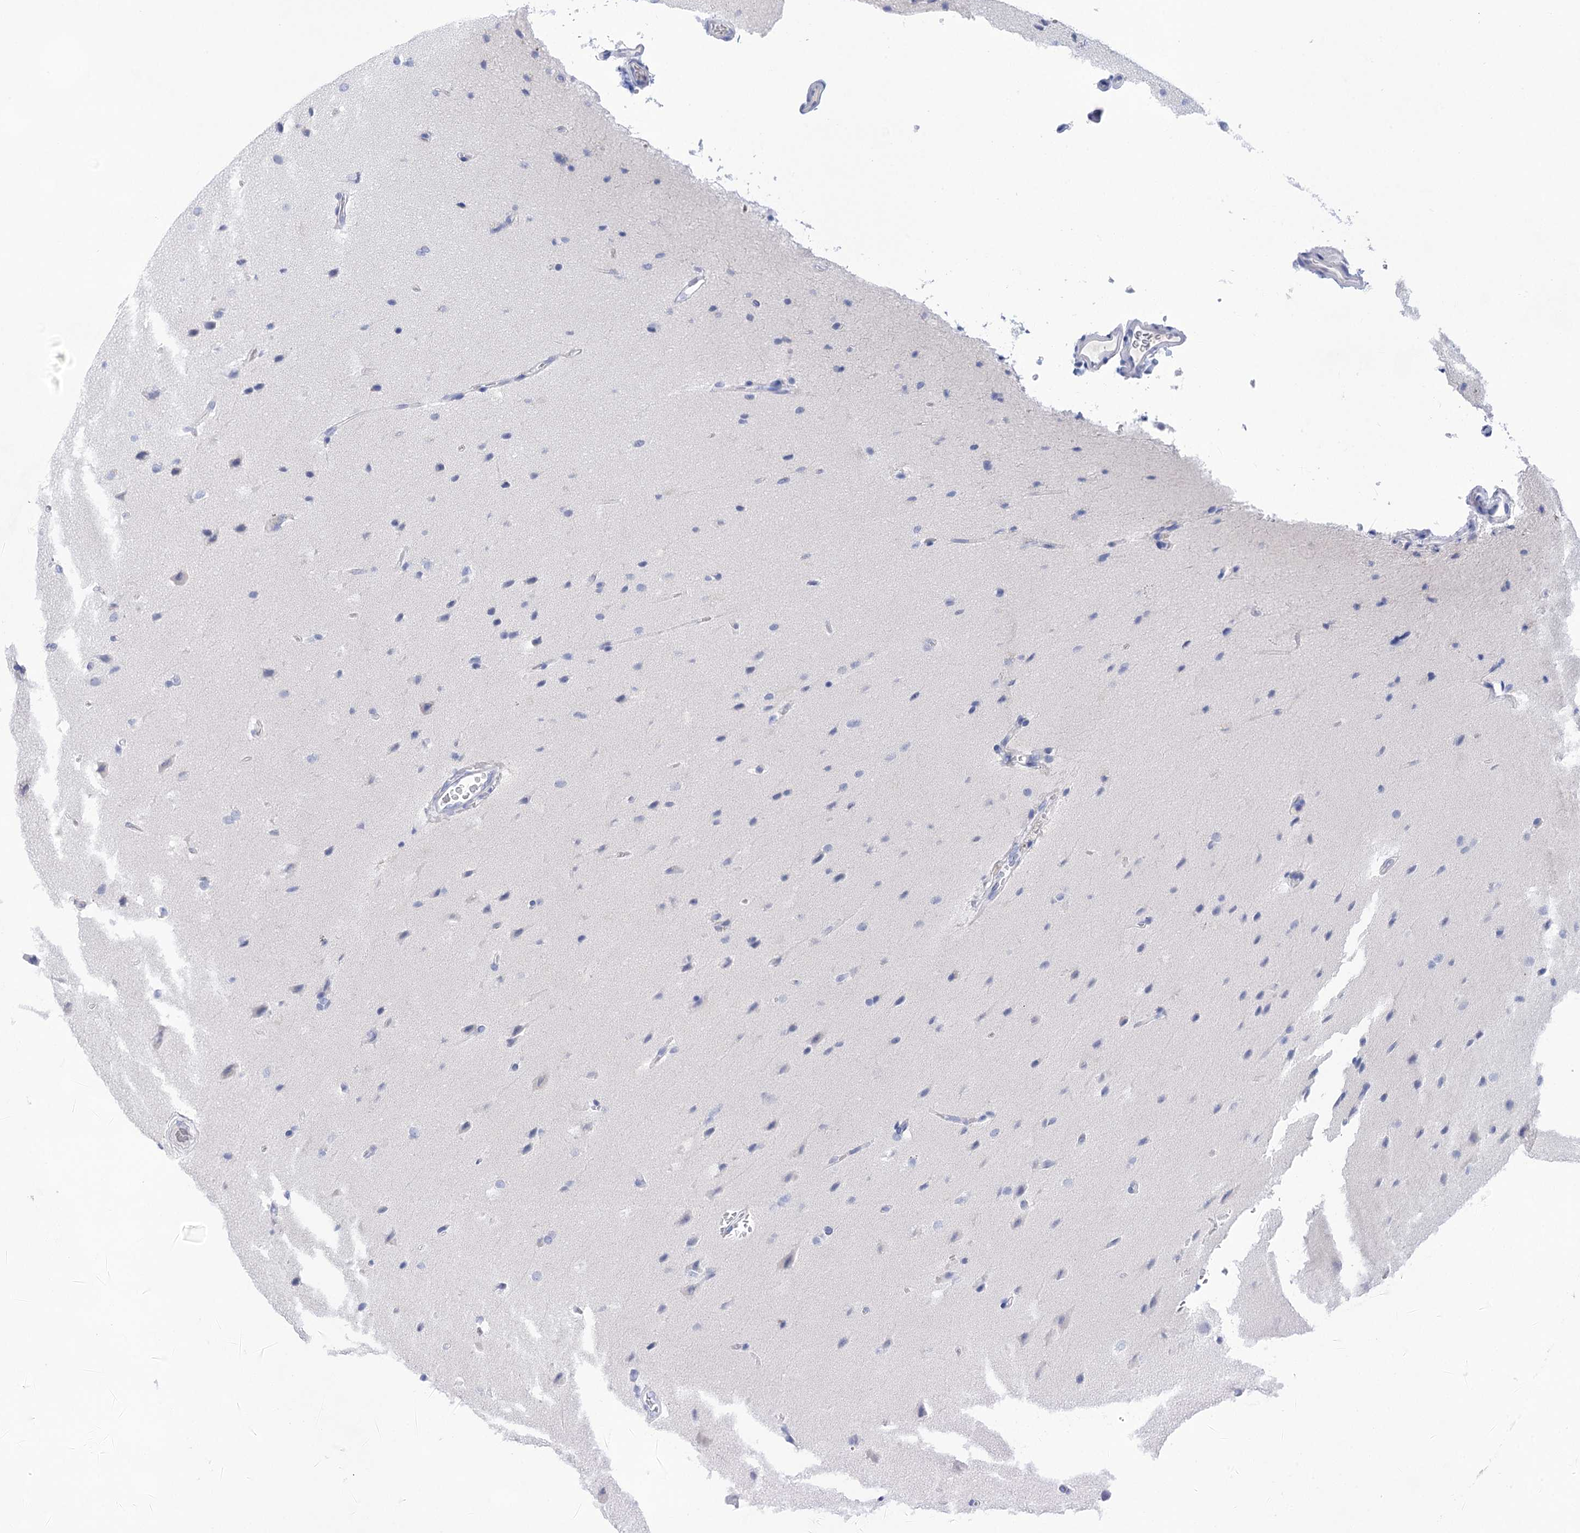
{"staining": {"intensity": "negative", "quantity": "none", "location": "none"}, "tissue": "glioma", "cell_type": "Tumor cells", "image_type": "cancer", "snomed": [{"axis": "morphology", "description": "Glioma, malignant, Low grade"}, {"axis": "topography", "description": "Brain"}], "caption": "Immunohistochemistry histopathology image of neoplastic tissue: low-grade glioma (malignant) stained with DAB (3,3'-diaminobenzidine) exhibits no significant protein expression in tumor cells.", "gene": "LALBA", "patient": {"sex": "female", "age": 37}}